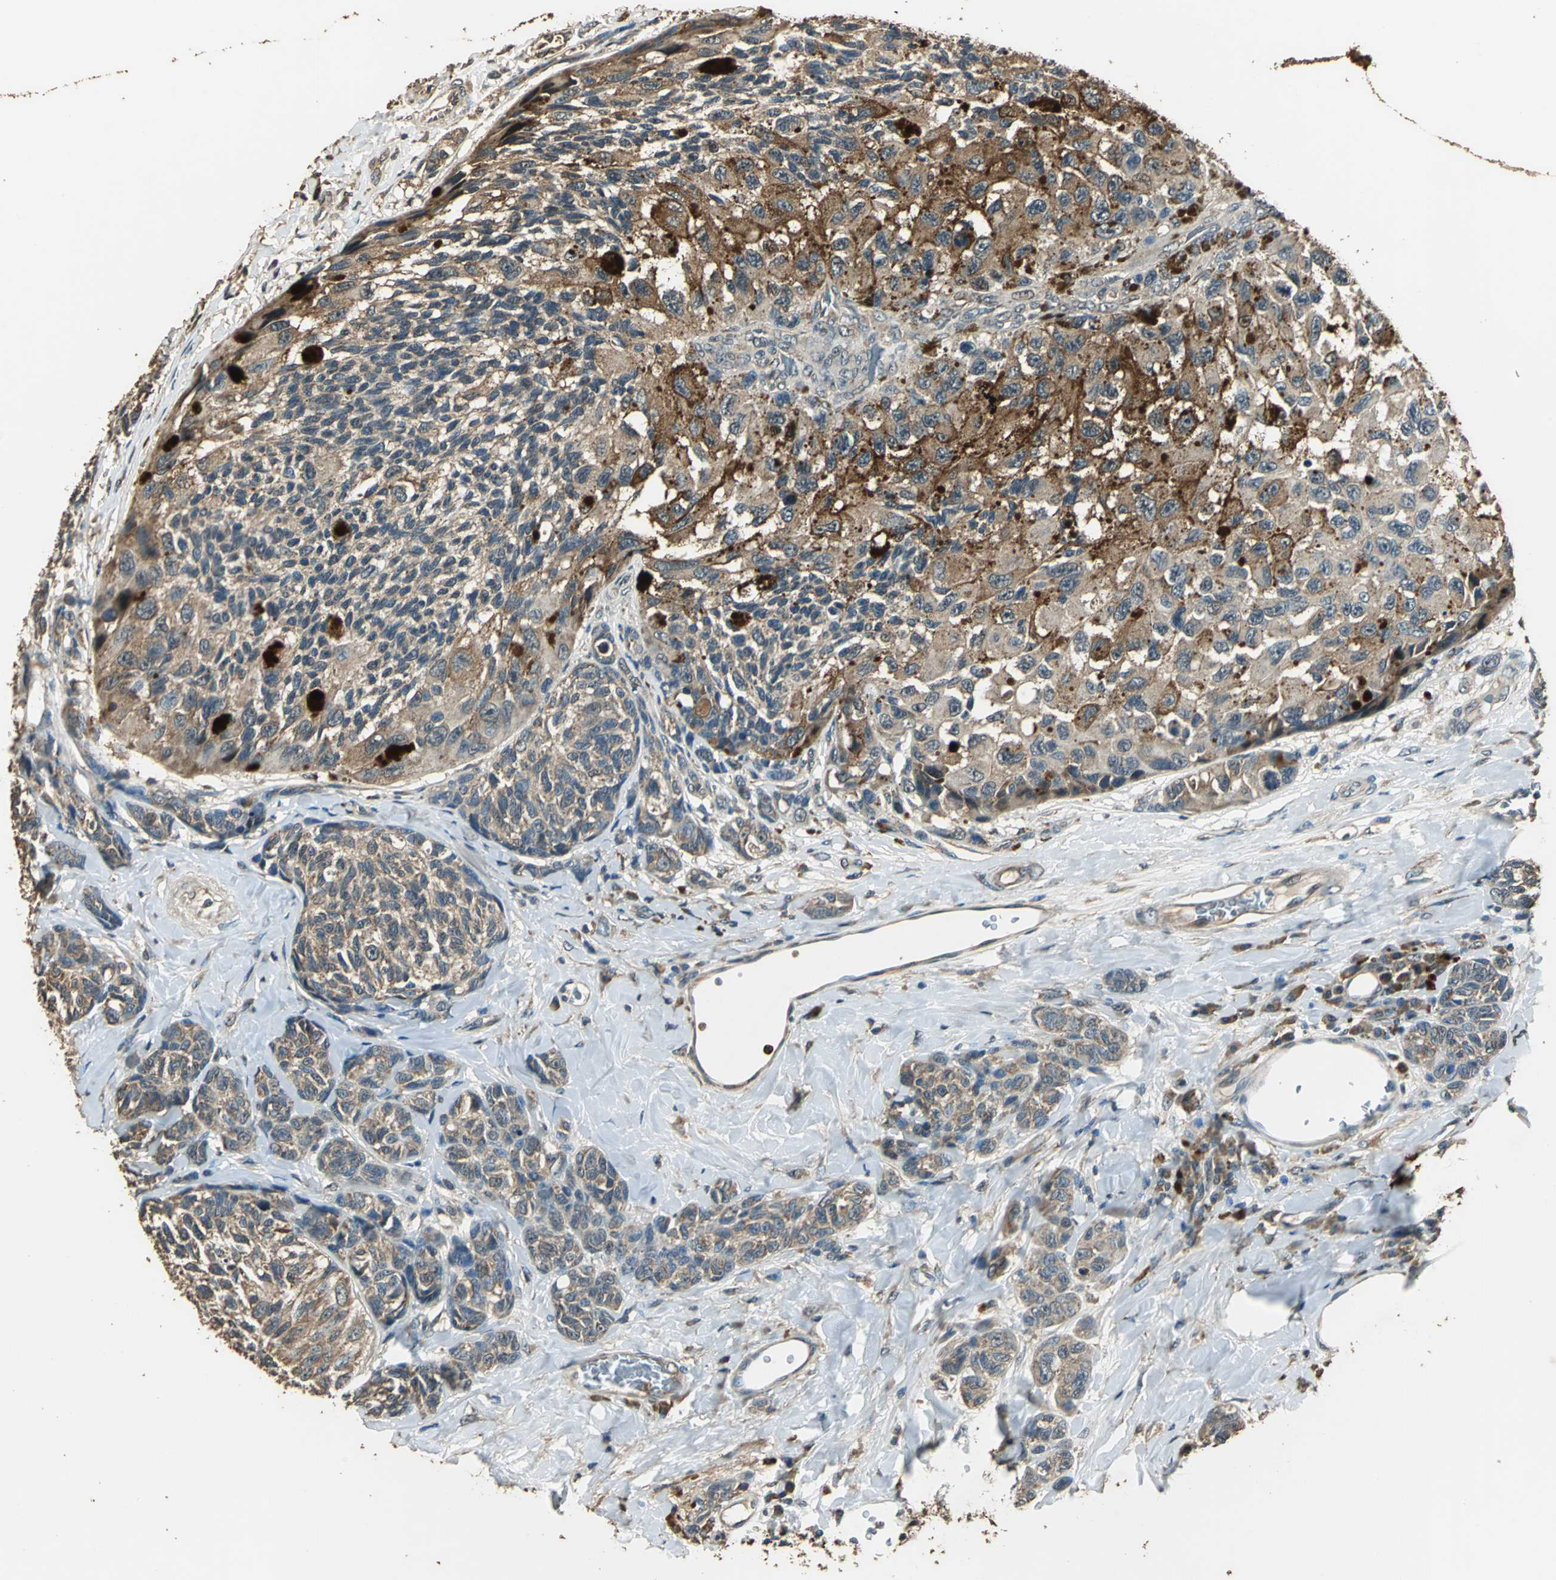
{"staining": {"intensity": "moderate", "quantity": ">75%", "location": "cytoplasmic/membranous"}, "tissue": "melanoma", "cell_type": "Tumor cells", "image_type": "cancer", "snomed": [{"axis": "morphology", "description": "Malignant melanoma, NOS"}, {"axis": "topography", "description": "Skin"}], "caption": "Moderate cytoplasmic/membranous staining is seen in approximately >75% of tumor cells in malignant melanoma. The protein of interest is stained brown, and the nuclei are stained in blue (DAB (3,3'-diaminobenzidine) IHC with brightfield microscopy, high magnification).", "gene": "TMPRSS4", "patient": {"sex": "female", "age": 73}}